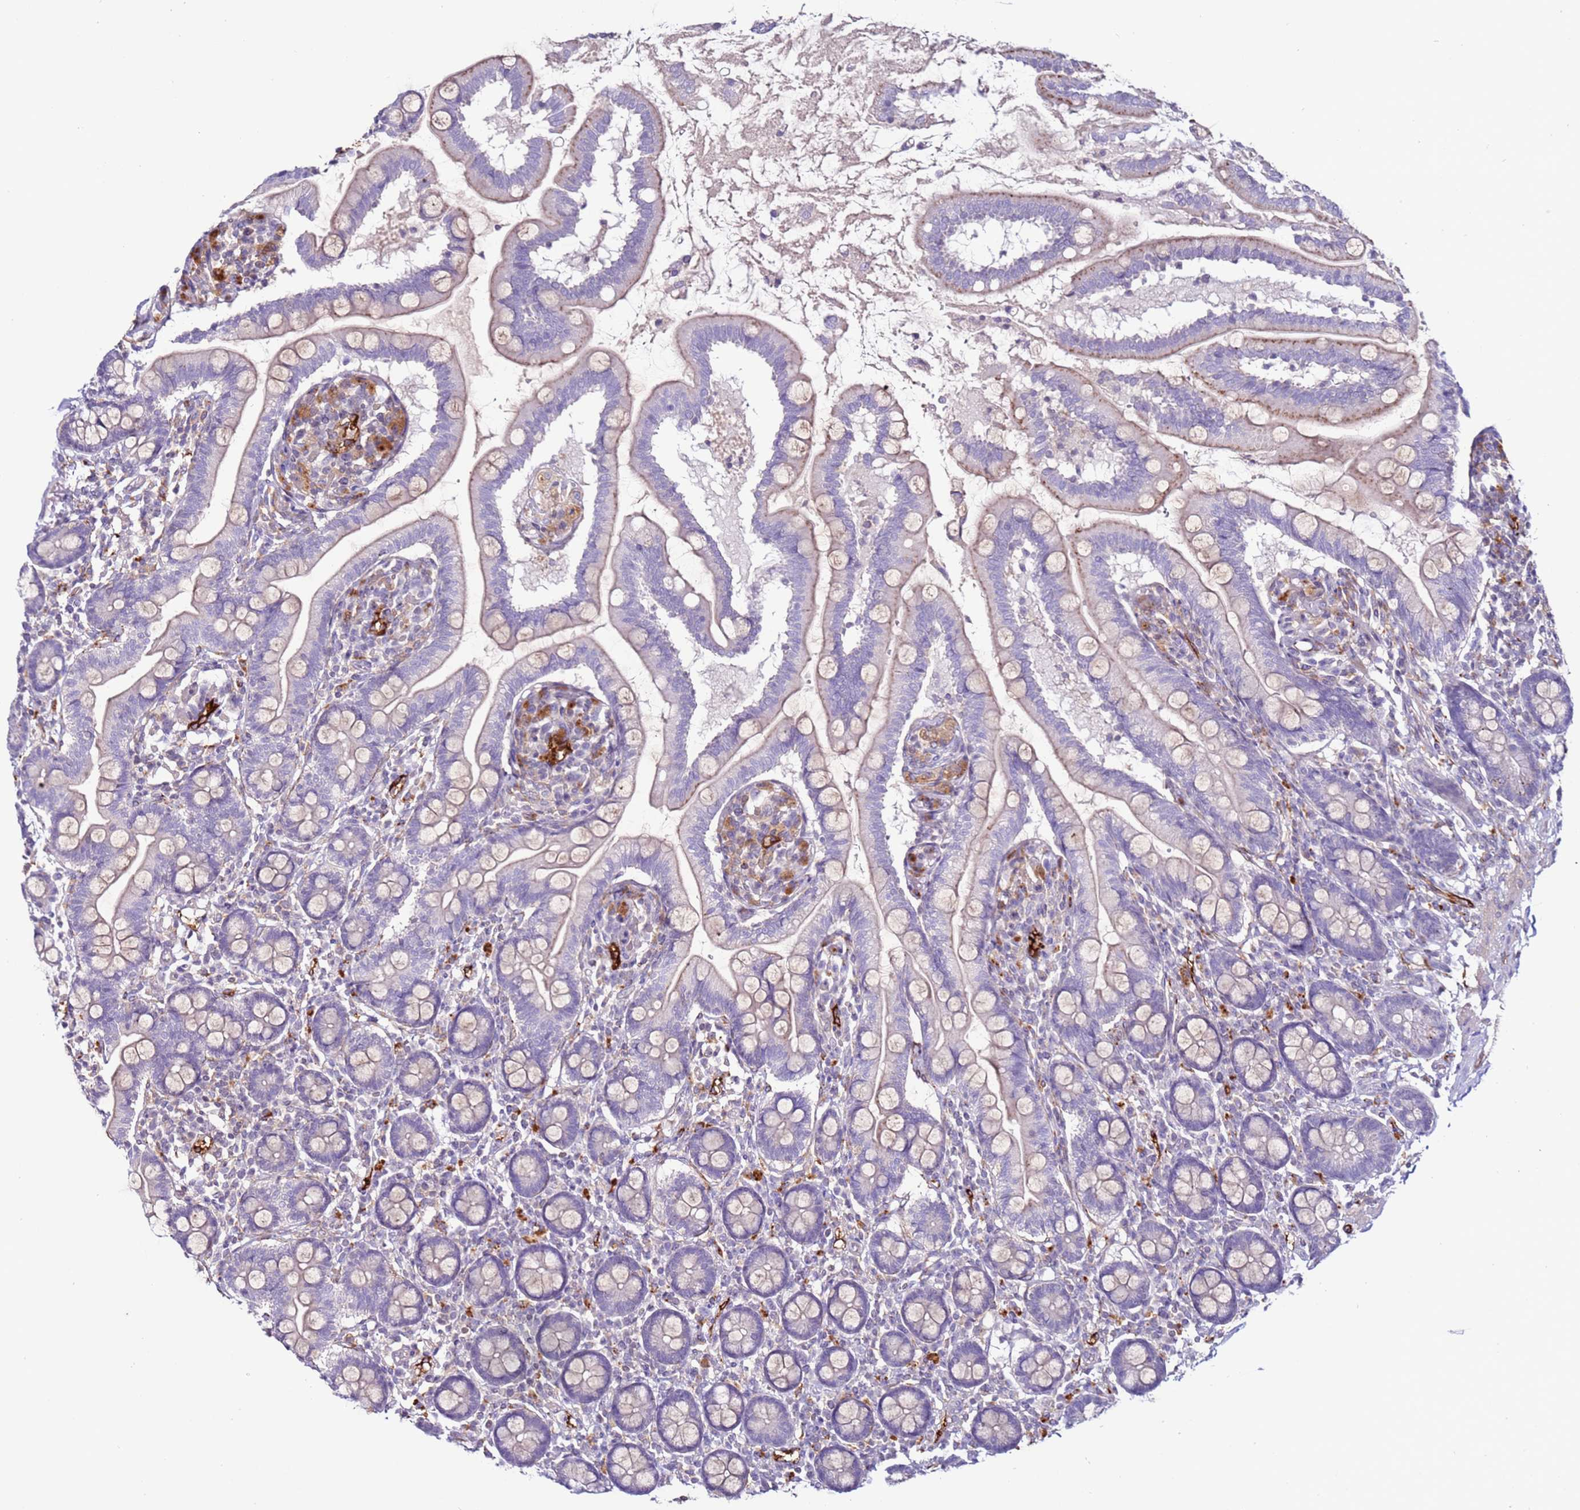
{"staining": {"intensity": "negative", "quantity": "none", "location": "none"}, "tissue": "small intestine", "cell_type": "Glandular cells", "image_type": "normal", "snomed": [{"axis": "morphology", "description": "Normal tissue, NOS"}, {"axis": "topography", "description": "Small intestine"}], "caption": "IHC image of normal small intestine: small intestine stained with DAB (3,3'-diaminobenzidine) shows no significant protein positivity in glandular cells. The staining is performed using DAB brown chromogen with nuclei counter-stained in using hematoxylin.", "gene": "CLEC4M", "patient": {"sex": "female", "age": 64}}